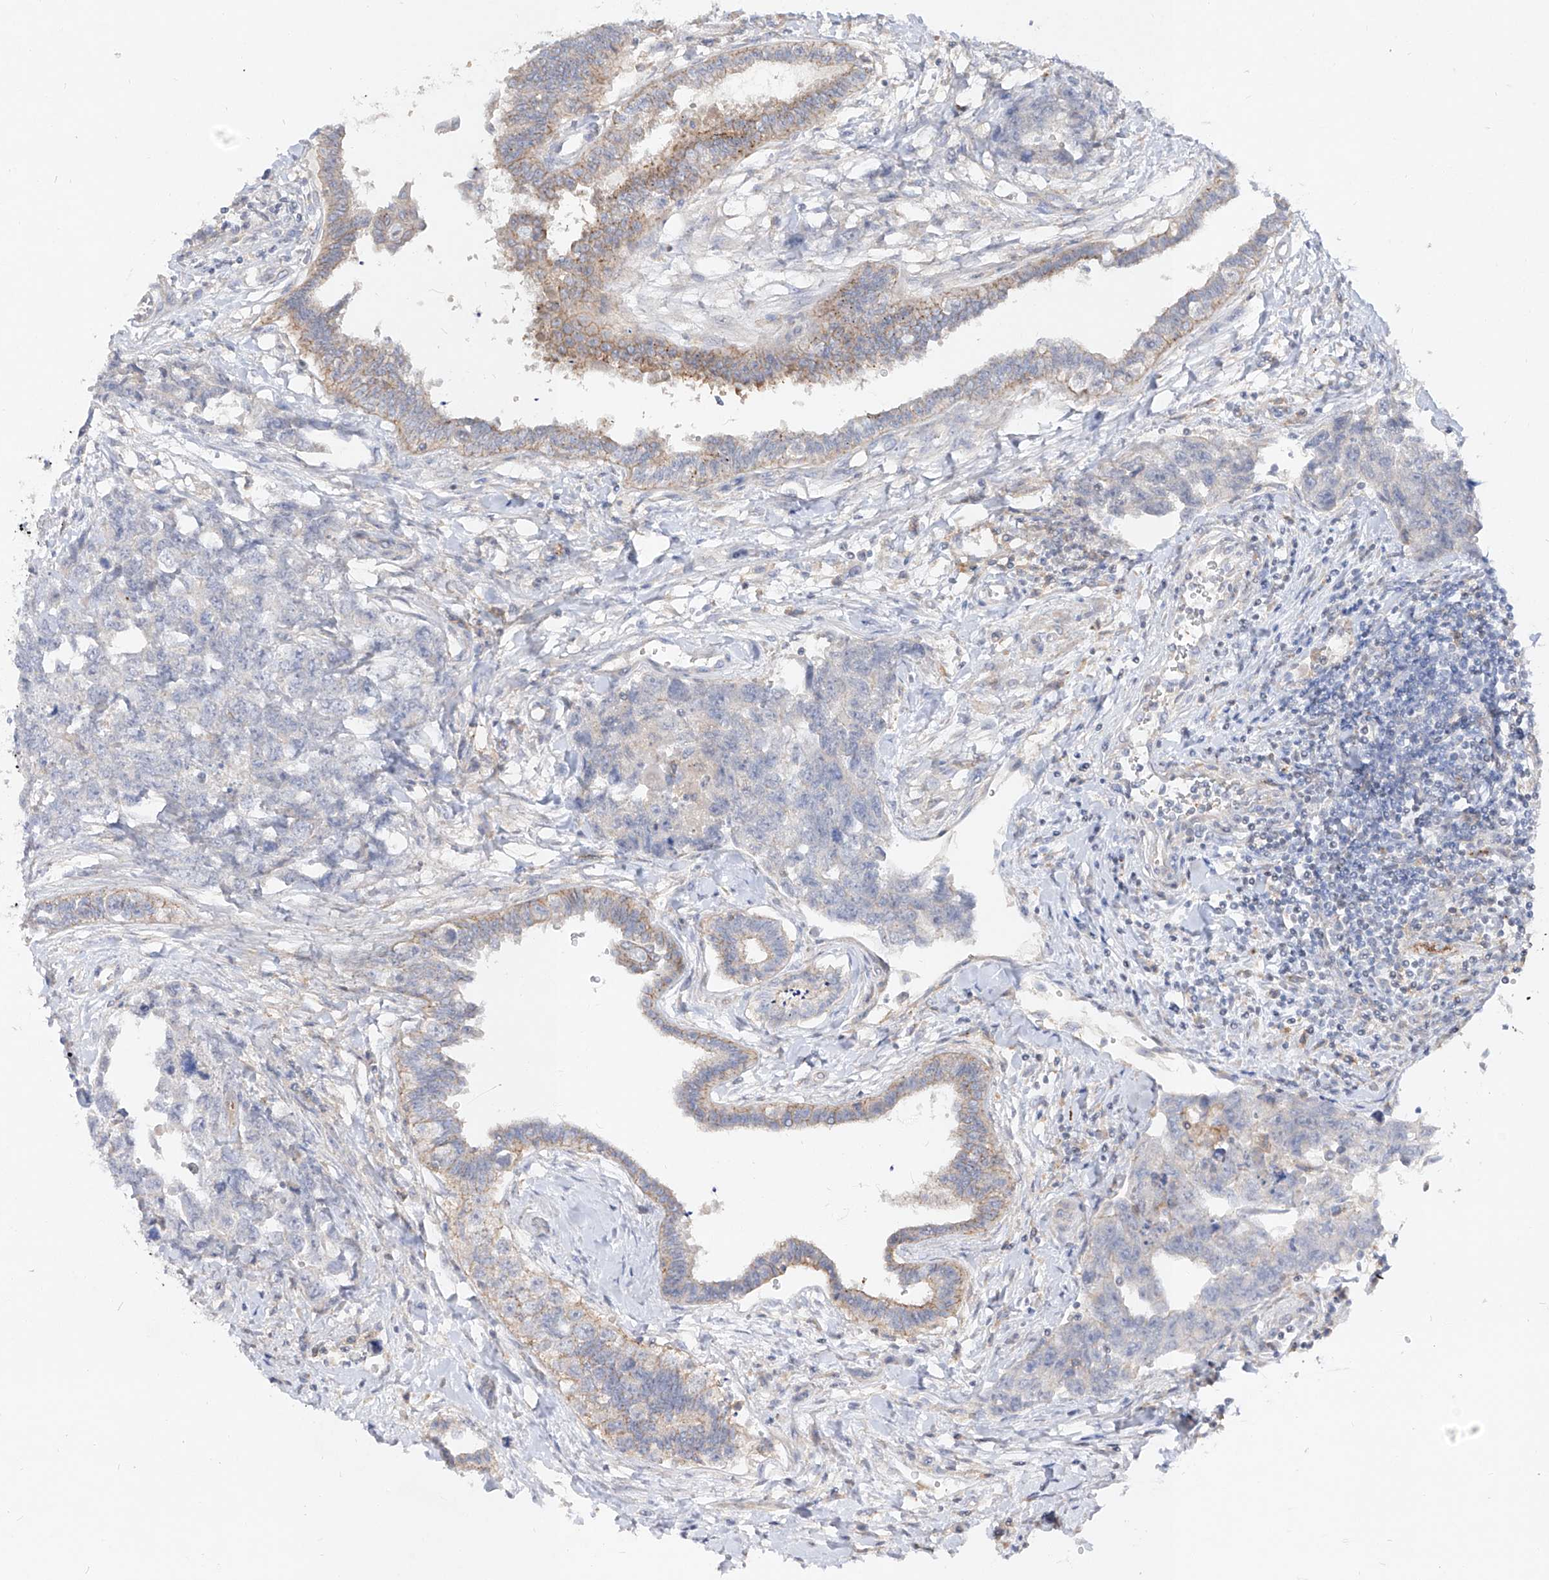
{"staining": {"intensity": "weak", "quantity": "25%-75%", "location": "cytoplasmic/membranous"}, "tissue": "testis cancer", "cell_type": "Tumor cells", "image_type": "cancer", "snomed": [{"axis": "morphology", "description": "Carcinoma, Embryonal, NOS"}, {"axis": "topography", "description": "Testis"}], "caption": "Immunohistochemistry (IHC) staining of embryonal carcinoma (testis), which exhibits low levels of weak cytoplasmic/membranous positivity in about 25%-75% of tumor cells indicating weak cytoplasmic/membranous protein positivity. The staining was performed using DAB (3,3'-diaminobenzidine) (brown) for protein detection and nuclei were counterstained in hematoxylin (blue).", "gene": "RBFOX3", "patient": {"sex": "male", "age": 31}}